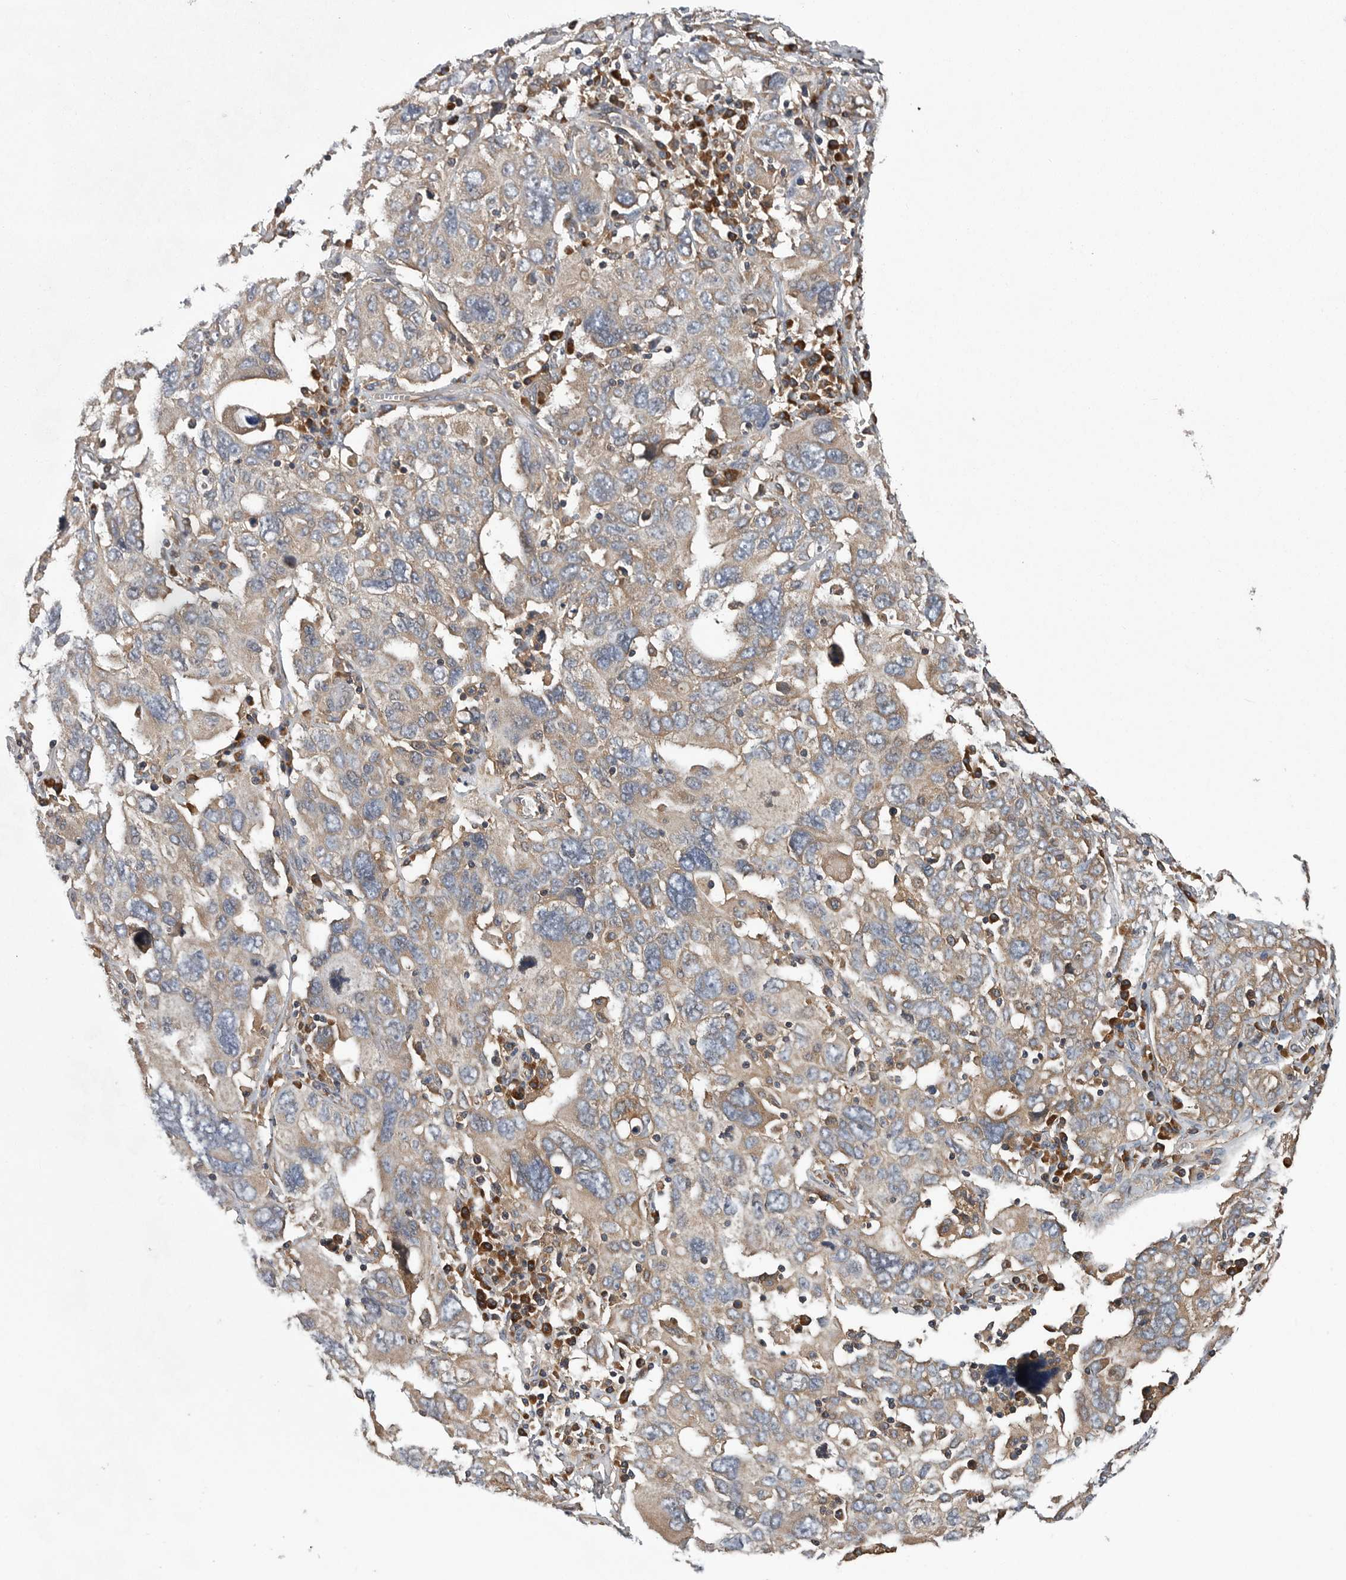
{"staining": {"intensity": "weak", "quantity": "<25%", "location": "cytoplasmic/membranous"}, "tissue": "ovarian cancer", "cell_type": "Tumor cells", "image_type": "cancer", "snomed": [{"axis": "morphology", "description": "Carcinoma, endometroid"}, {"axis": "topography", "description": "Ovary"}], "caption": "This is a histopathology image of immunohistochemistry staining of ovarian endometroid carcinoma, which shows no expression in tumor cells. (Brightfield microscopy of DAB IHC at high magnification).", "gene": "OXR1", "patient": {"sex": "female", "age": 62}}